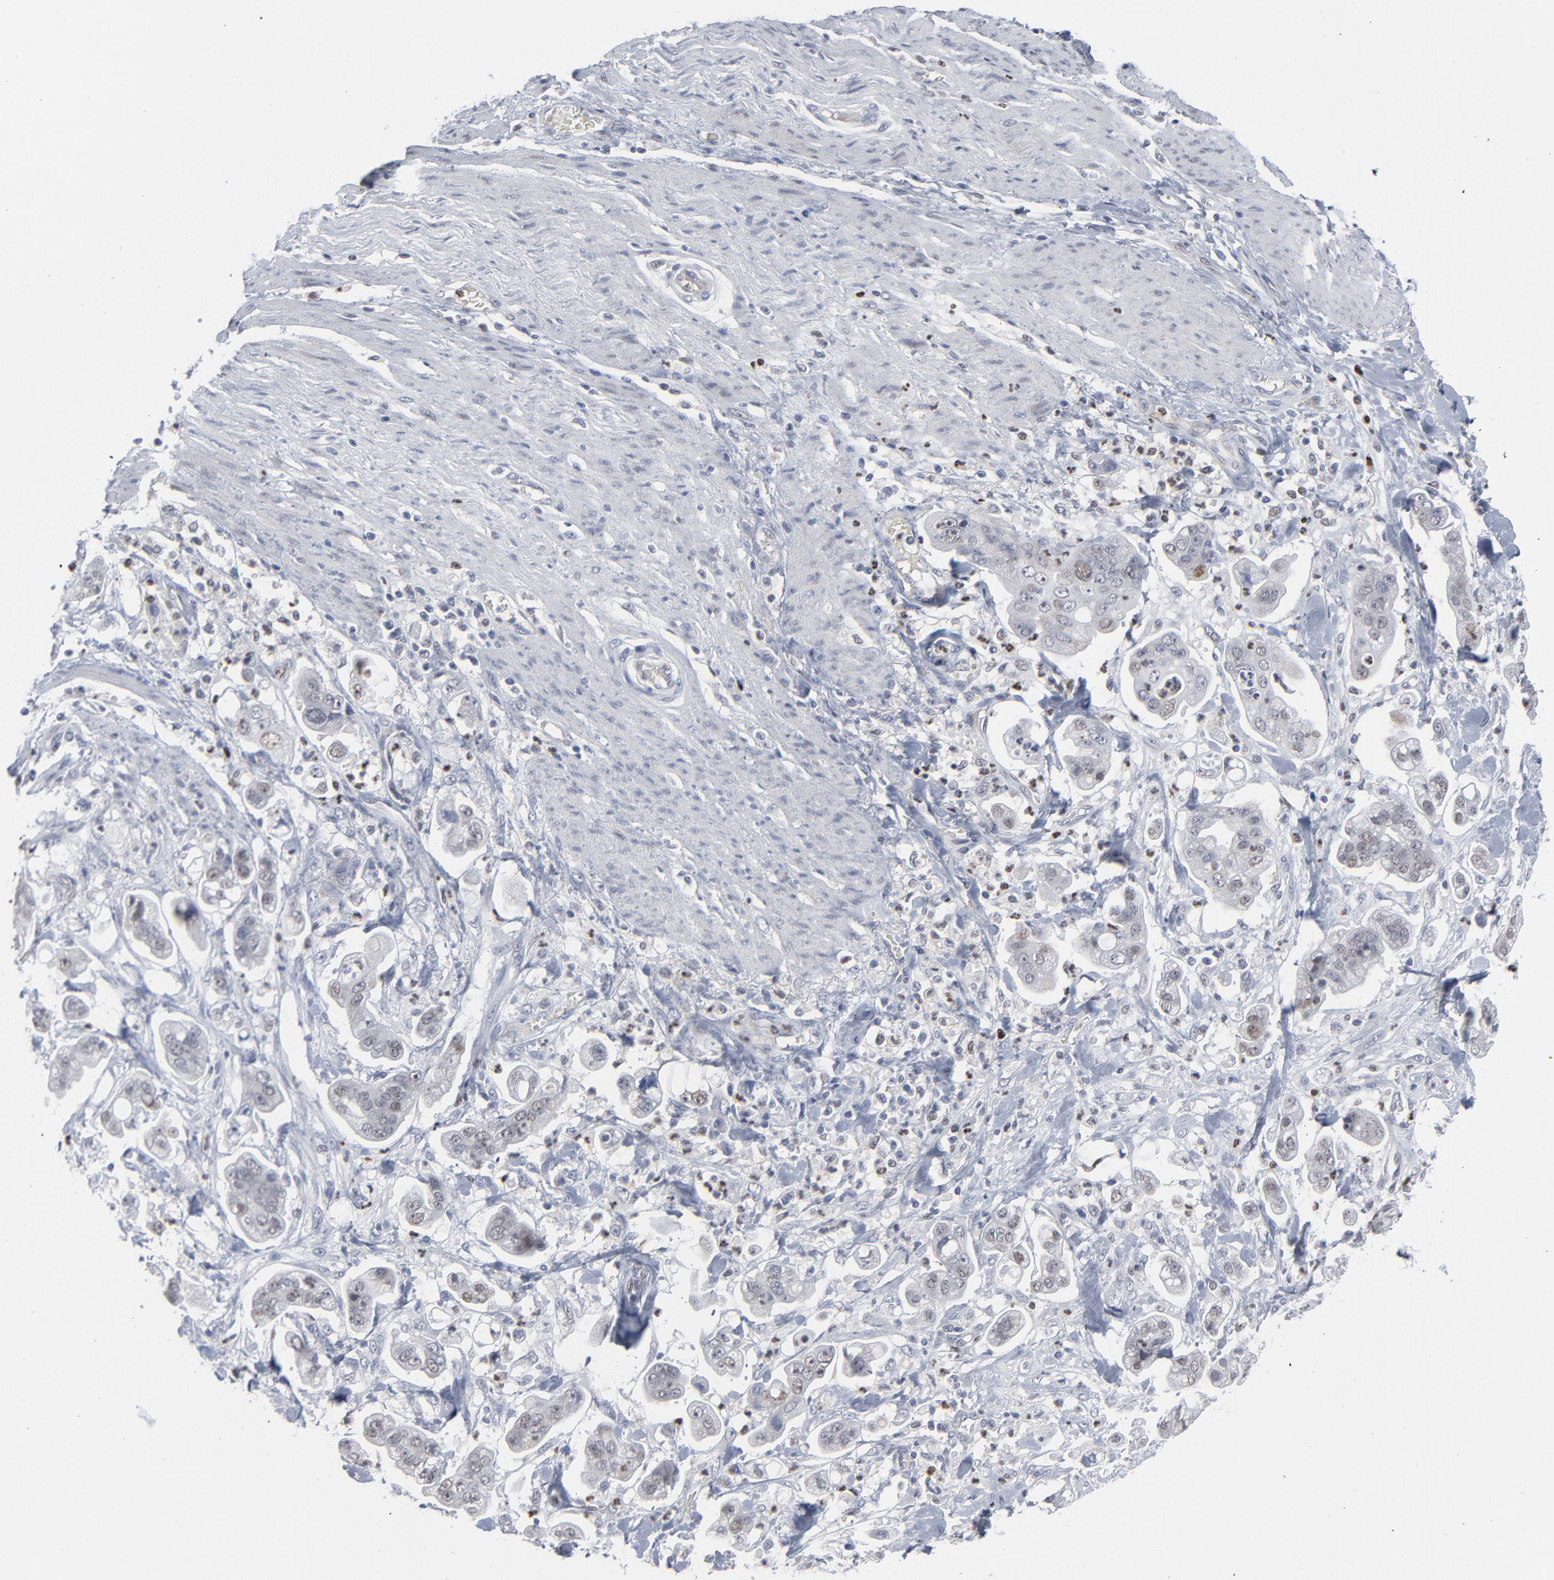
{"staining": {"intensity": "negative", "quantity": "none", "location": "none"}, "tissue": "stomach cancer", "cell_type": "Tumor cells", "image_type": "cancer", "snomed": [{"axis": "morphology", "description": "Adenocarcinoma, NOS"}, {"axis": "topography", "description": "Stomach"}], "caption": "Immunohistochemical staining of human stomach cancer (adenocarcinoma) exhibits no significant positivity in tumor cells.", "gene": "FOXN2", "patient": {"sex": "male", "age": 62}}